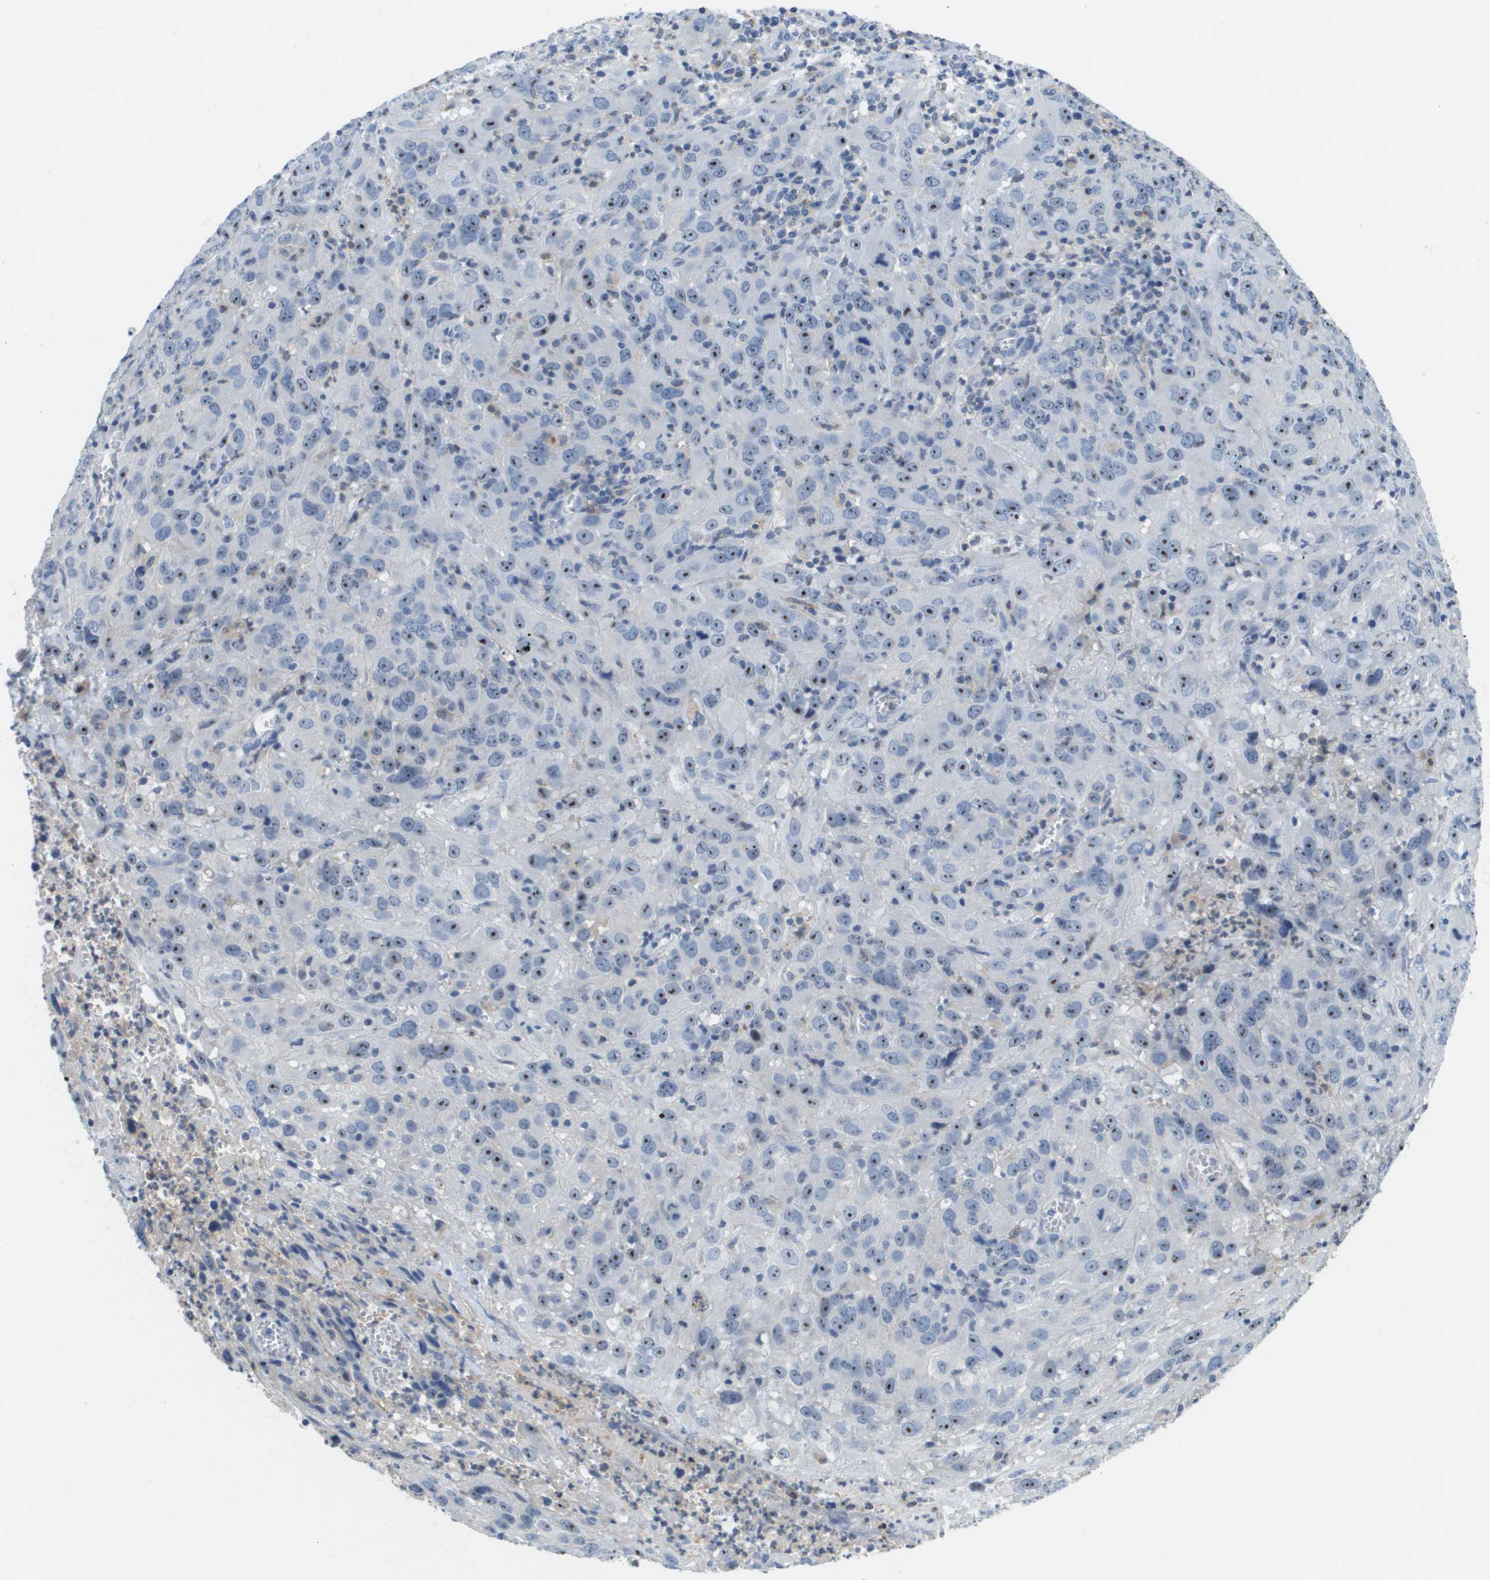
{"staining": {"intensity": "moderate", "quantity": "25%-75%", "location": "nuclear"}, "tissue": "cervical cancer", "cell_type": "Tumor cells", "image_type": "cancer", "snomed": [{"axis": "morphology", "description": "Squamous cell carcinoma, NOS"}, {"axis": "topography", "description": "Cervix"}], "caption": "IHC staining of cervical cancer (squamous cell carcinoma), which exhibits medium levels of moderate nuclear staining in approximately 25%-75% of tumor cells indicating moderate nuclear protein positivity. The staining was performed using DAB (brown) for protein detection and nuclei were counterstained in hematoxylin (blue).", "gene": "LIPG", "patient": {"sex": "female", "age": 32}}